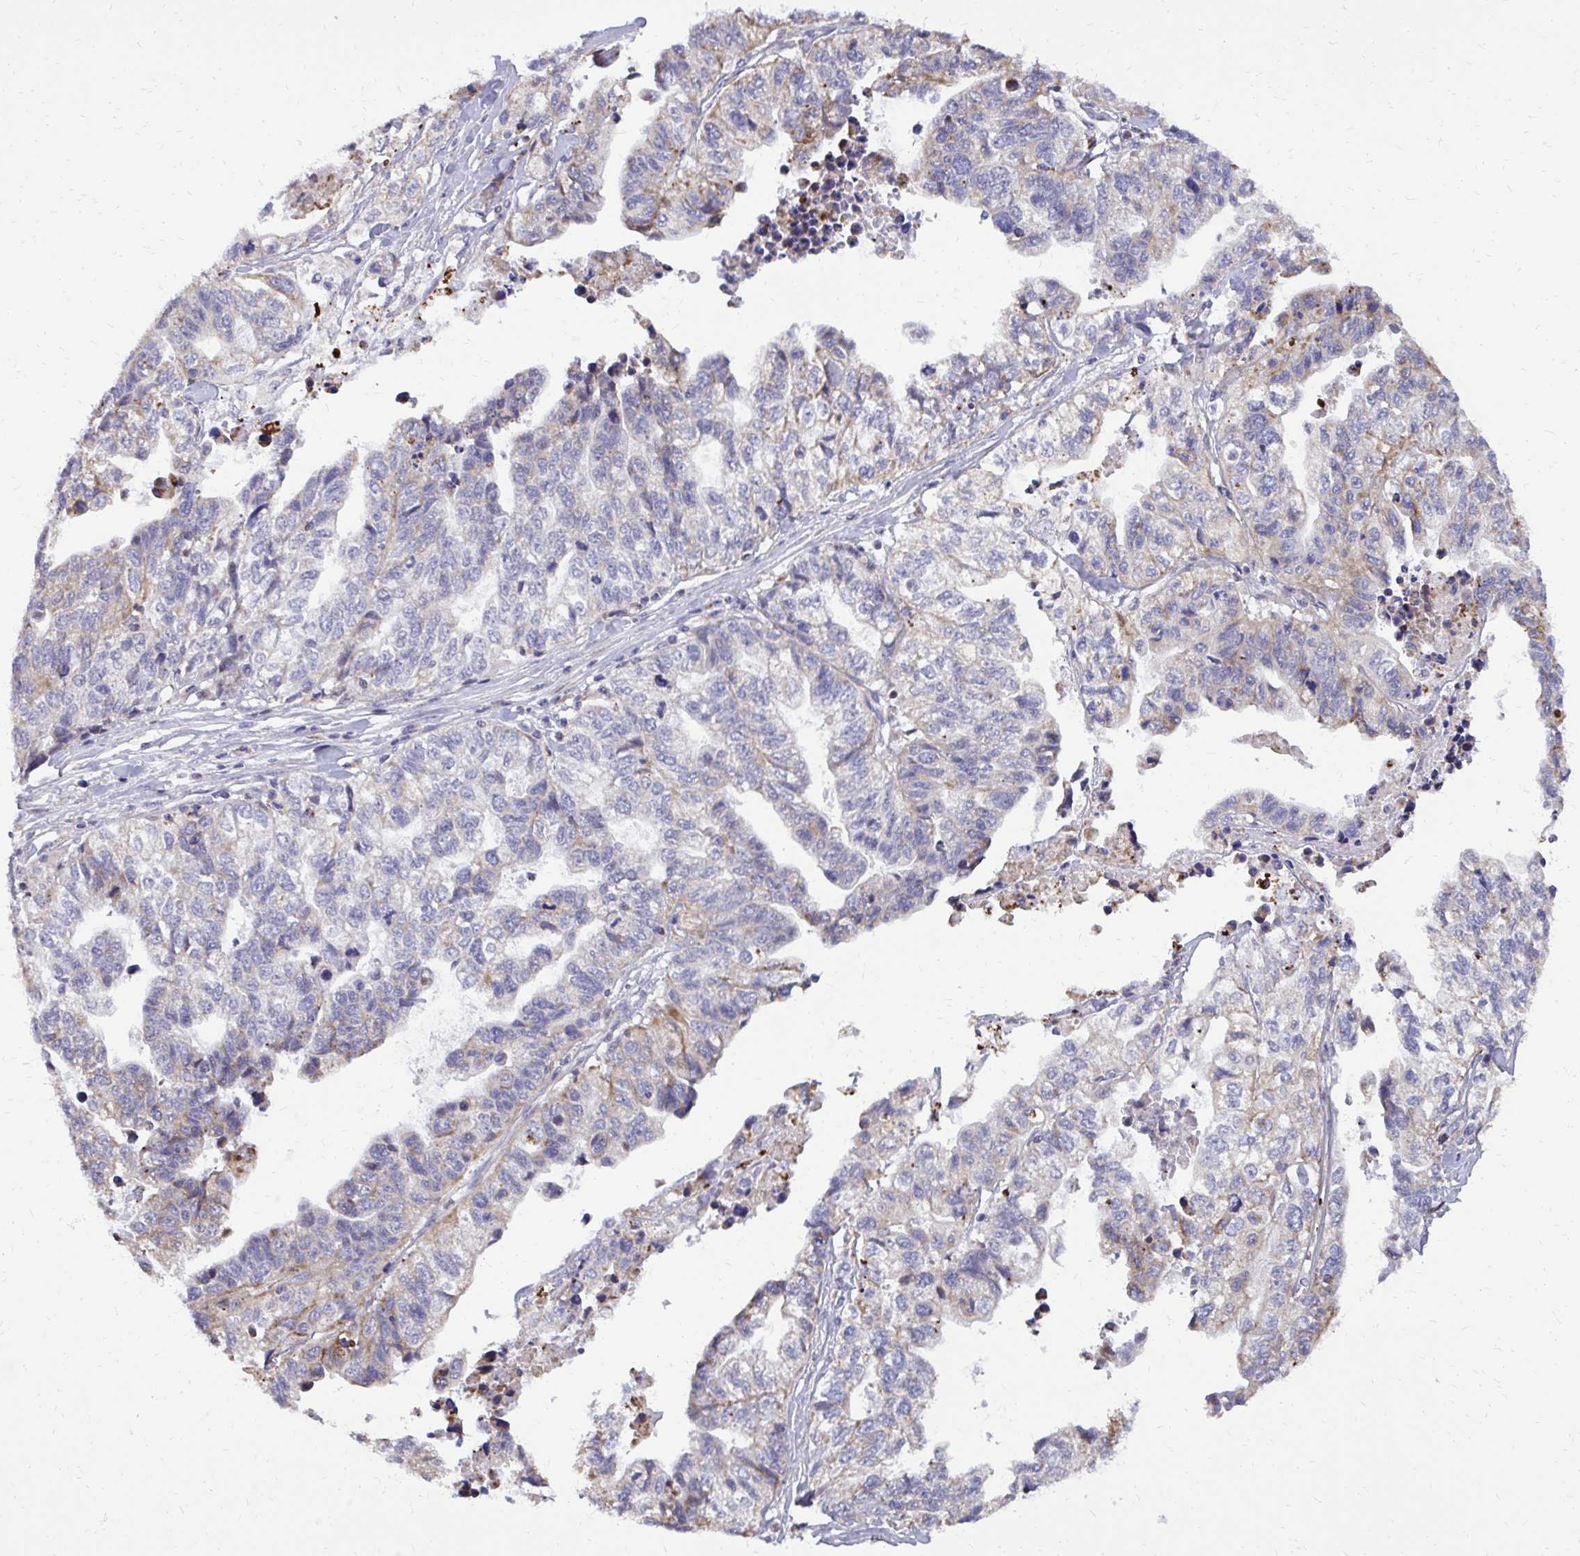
{"staining": {"intensity": "negative", "quantity": "none", "location": "none"}, "tissue": "stomach cancer", "cell_type": "Tumor cells", "image_type": "cancer", "snomed": [{"axis": "morphology", "description": "Adenocarcinoma, NOS"}, {"axis": "topography", "description": "Stomach, upper"}], "caption": "The micrograph reveals no significant positivity in tumor cells of stomach cancer (adenocarcinoma).", "gene": "ABCC3", "patient": {"sex": "female", "age": 67}}